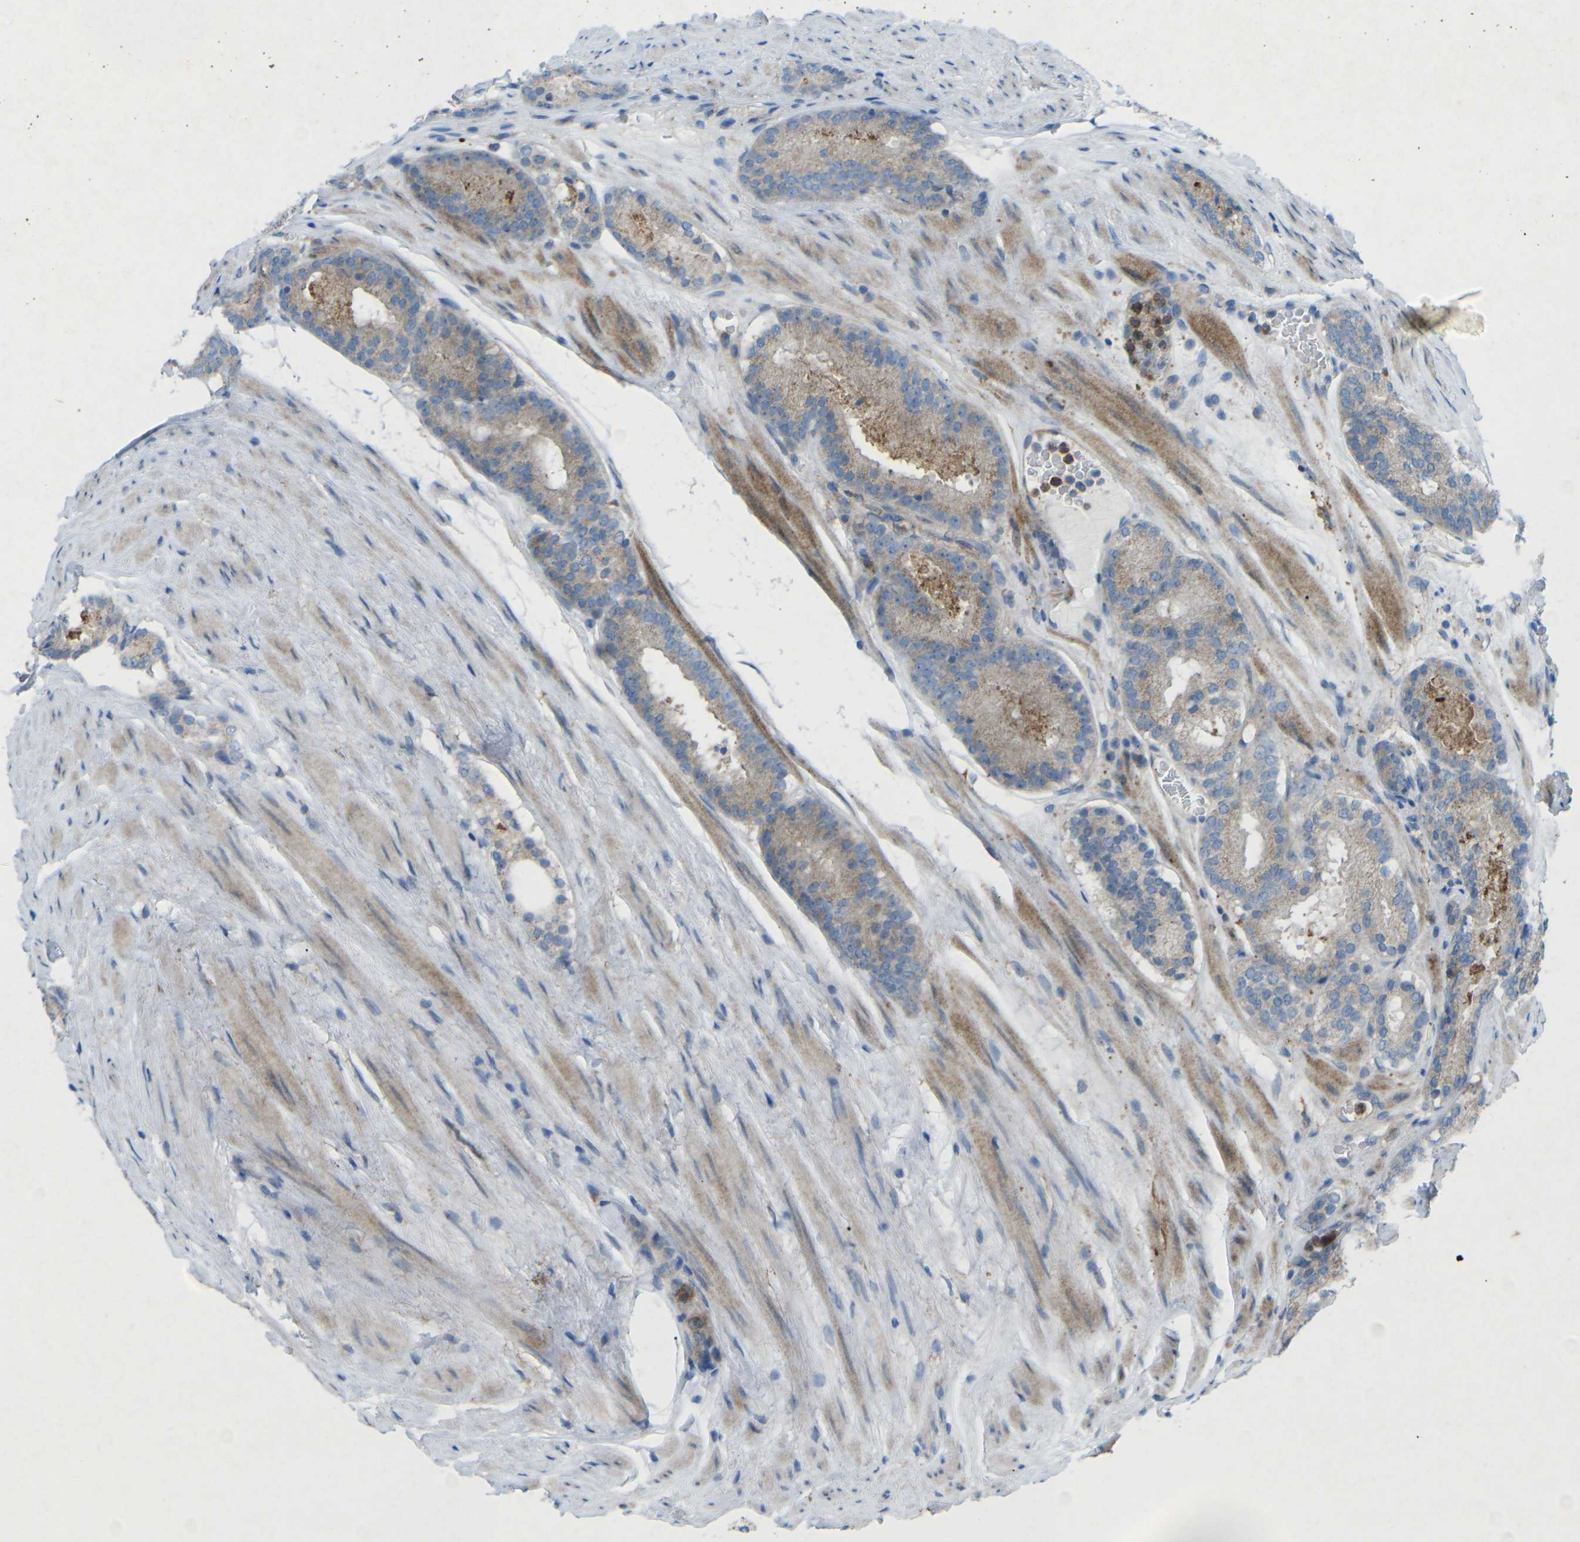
{"staining": {"intensity": "weak", "quantity": ">75%", "location": "cytoplasmic/membranous"}, "tissue": "prostate cancer", "cell_type": "Tumor cells", "image_type": "cancer", "snomed": [{"axis": "morphology", "description": "Adenocarcinoma, Low grade"}, {"axis": "topography", "description": "Prostate"}], "caption": "Prostate adenocarcinoma (low-grade) tissue displays weak cytoplasmic/membranous expression in about >75% of tumor cells Using DAB (3,3'-diaminobenzidine) (brown) and hematoxylin (blue) stains, captured at high magnification using brightfield microscopy.", "gene": "STK11", "patient": {"sex": "male", "age": 69}}